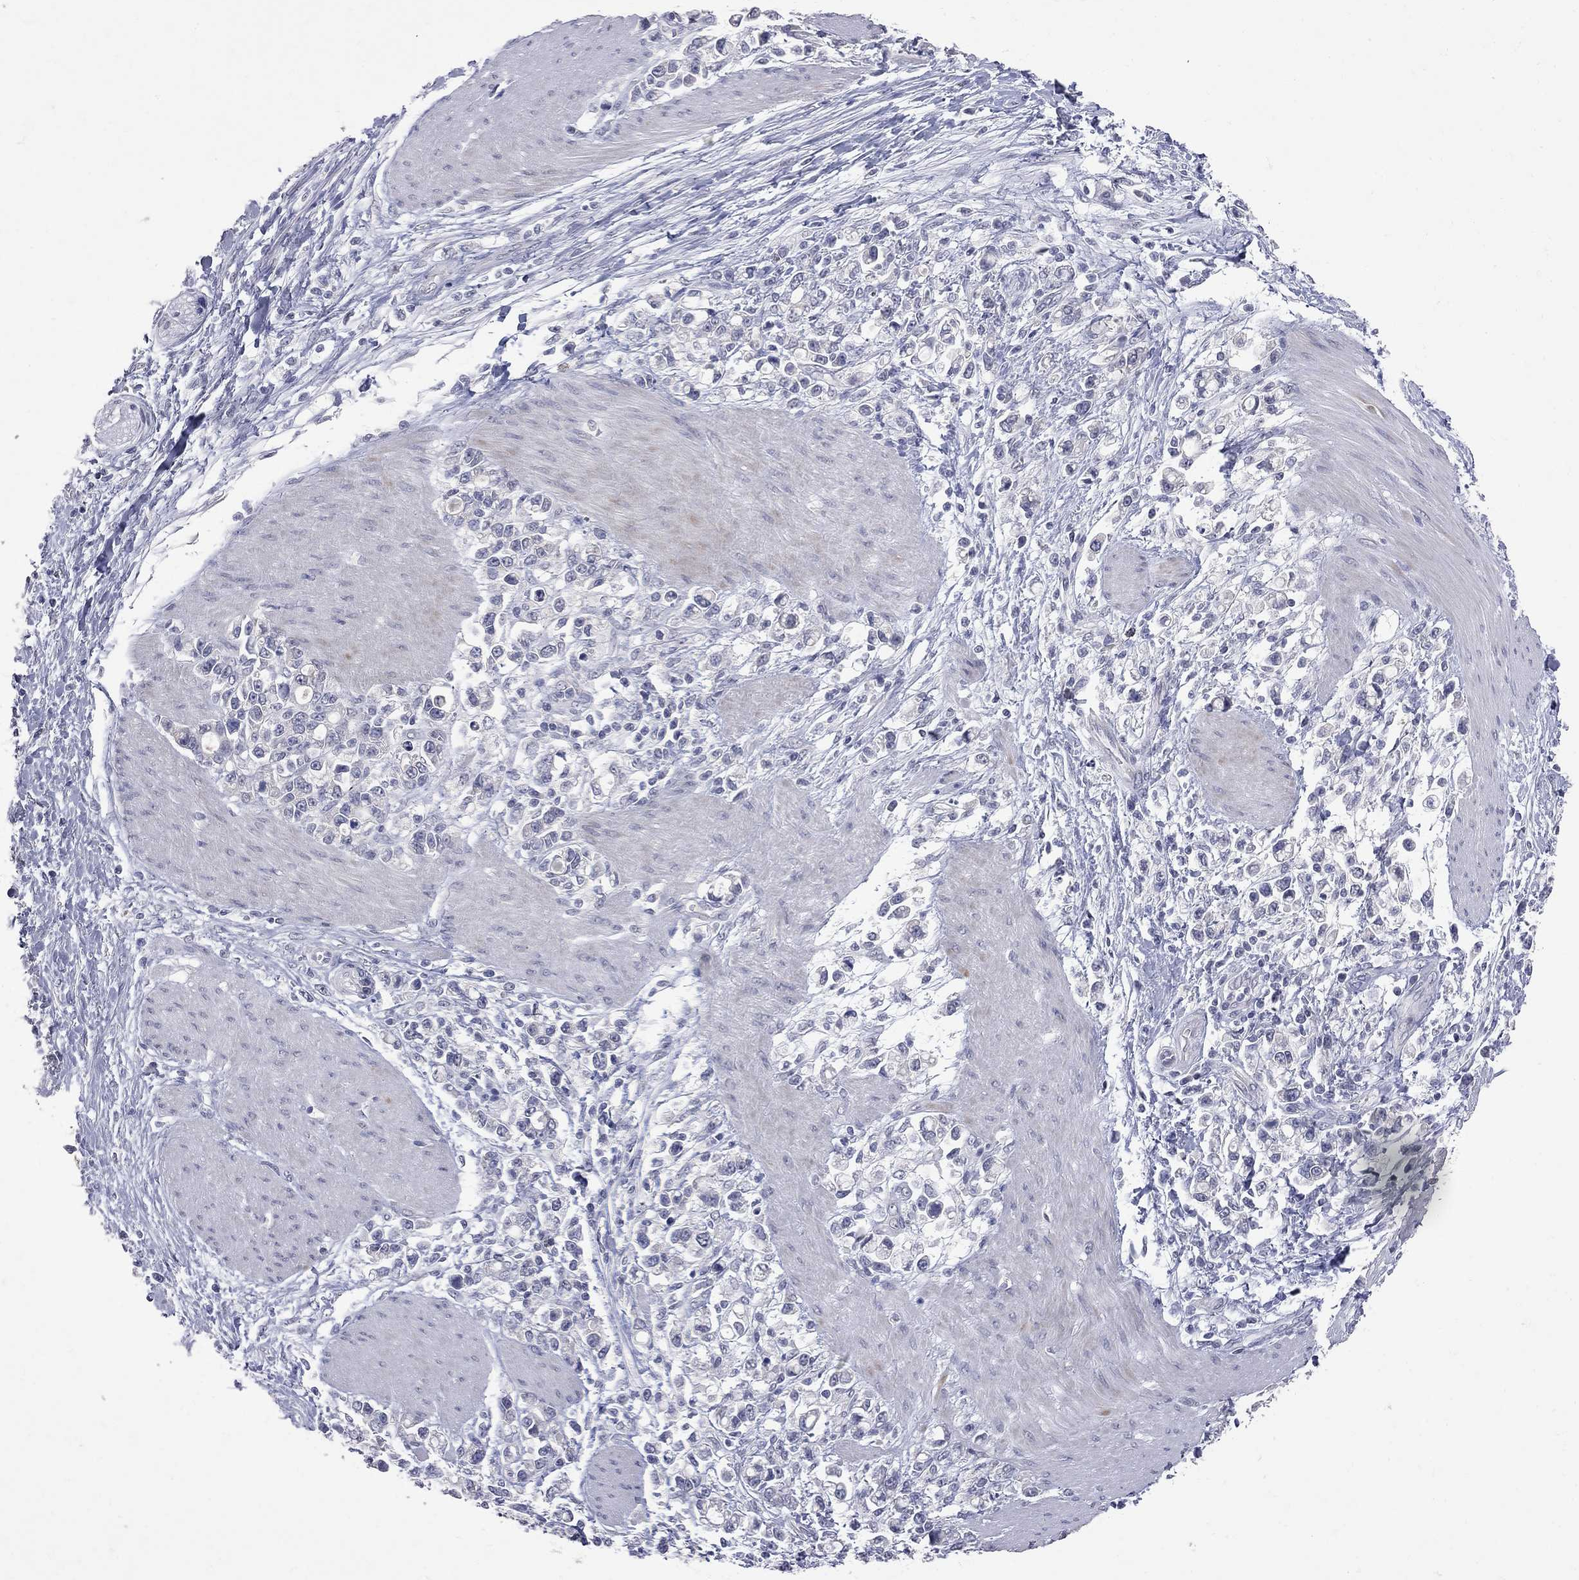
{"staining": {"intensity": "negative", "quantity": "none", "location": "none"}, "tissue": "stomach cancer", "cell_type": "Tumor cells", "image_type": "cancer", "snomed": [{"axis": "morphology", "description": "Adenocarcinoma, NOS"}, {"axis": "topography", "description": "Stomach"}], "caption": "Tumor cells show no significant protein staining in adenocarcinoma (stomach).", "gene": "NOS2", "patient": {"sex": "male", "age": 63}}